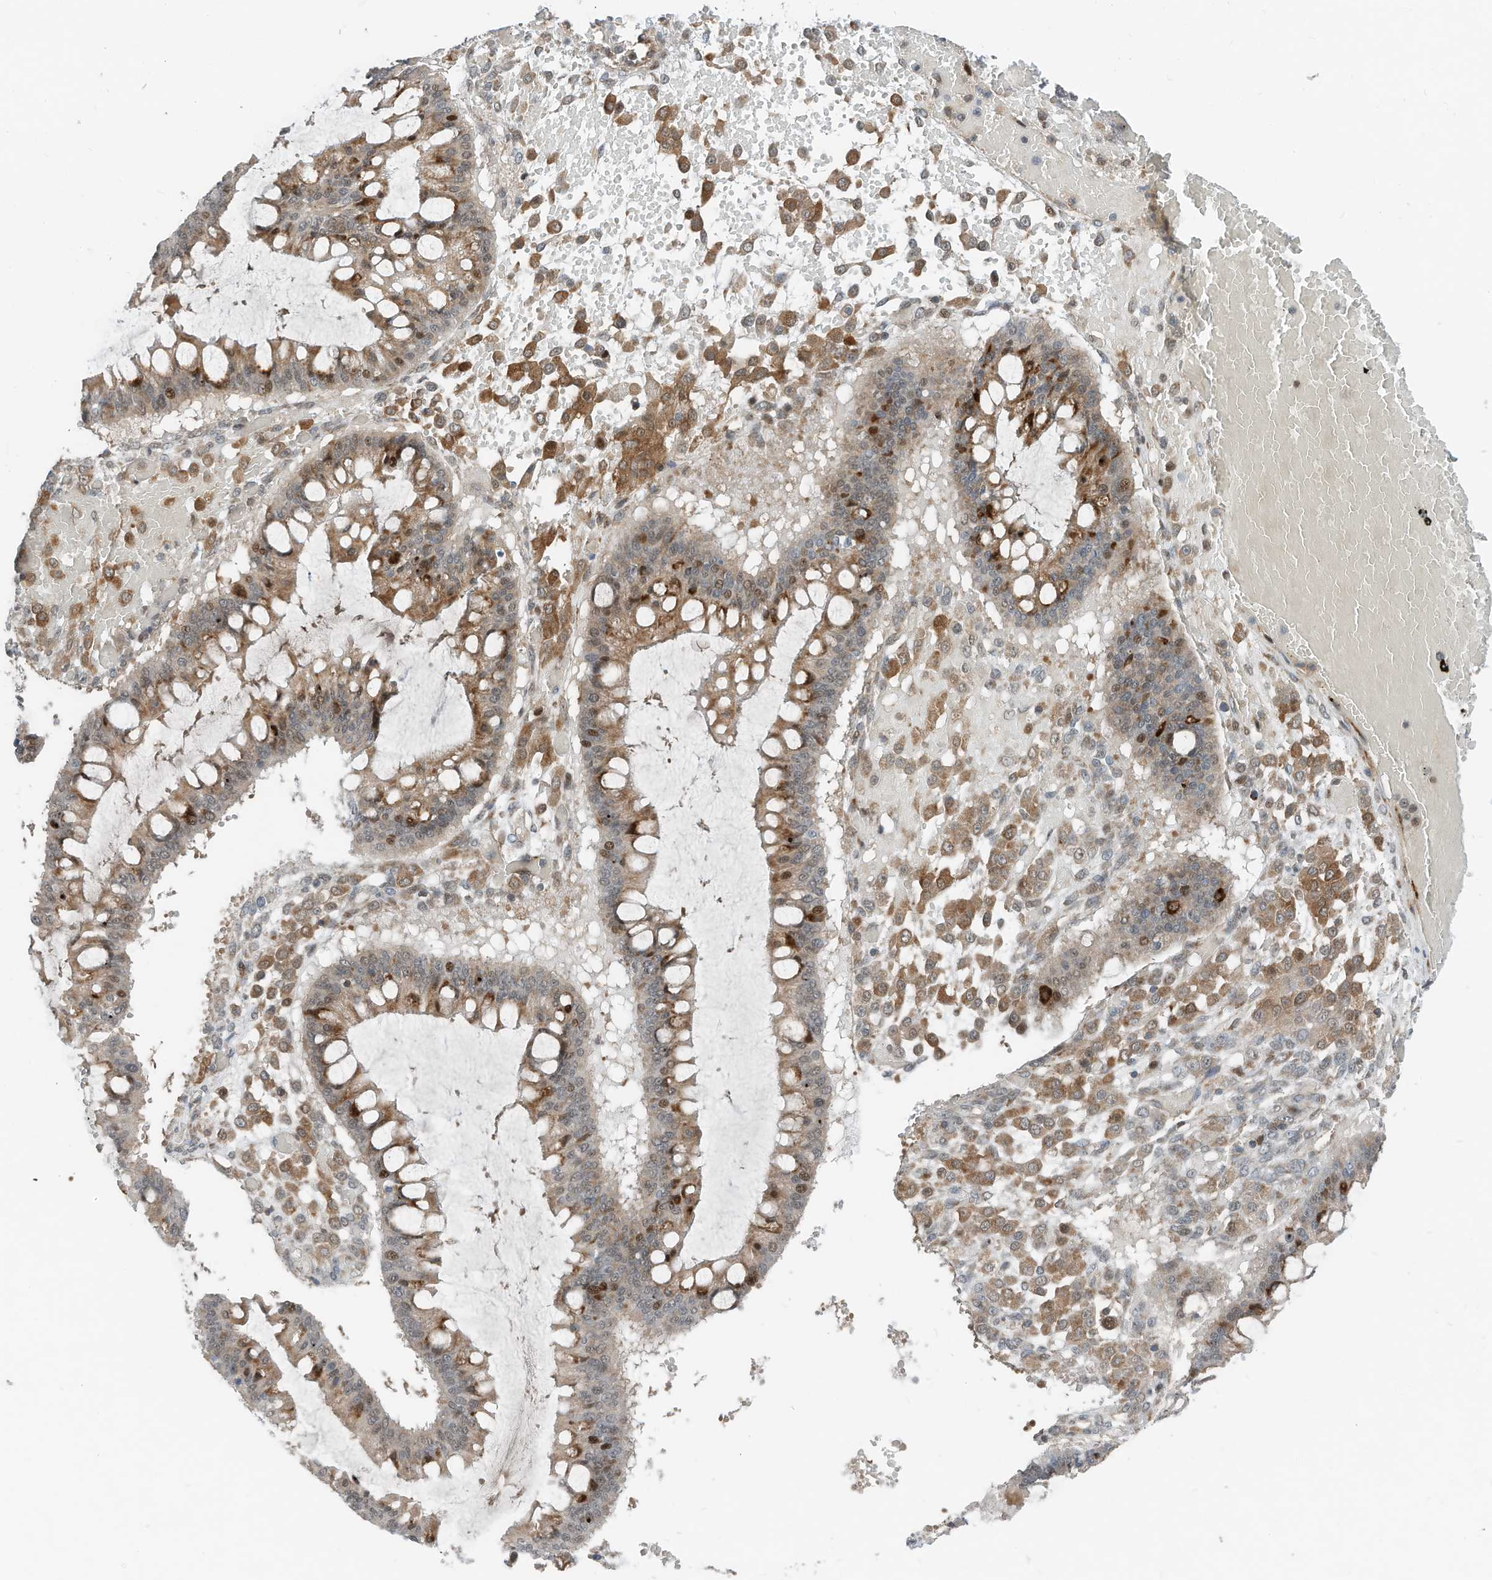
{"staining": {"intensity": "moderate", "quantity": ">75%", "location": "cytoplasmic/membranous,nuclear"}, "tissue": "ovarian cancer", "cell_type": "Tumor cells", "image_type": "cancer", "snomed": [{"axis": "morphology", "description": "Cystadenocarcinoma, mucinous, NOS"}, {"axis": "topography", "description": "Ovary"}], "caption": "Moderate cytoplasmic/membranous and nuclear protein positivity is seen in approximately >75% of tumor cells in ovarian cancer. (brown staining indicates protein expression, while blue staining denotes nuclei).", "gene": "RMND1", "patient": {"sex": "female", "age": 73}}